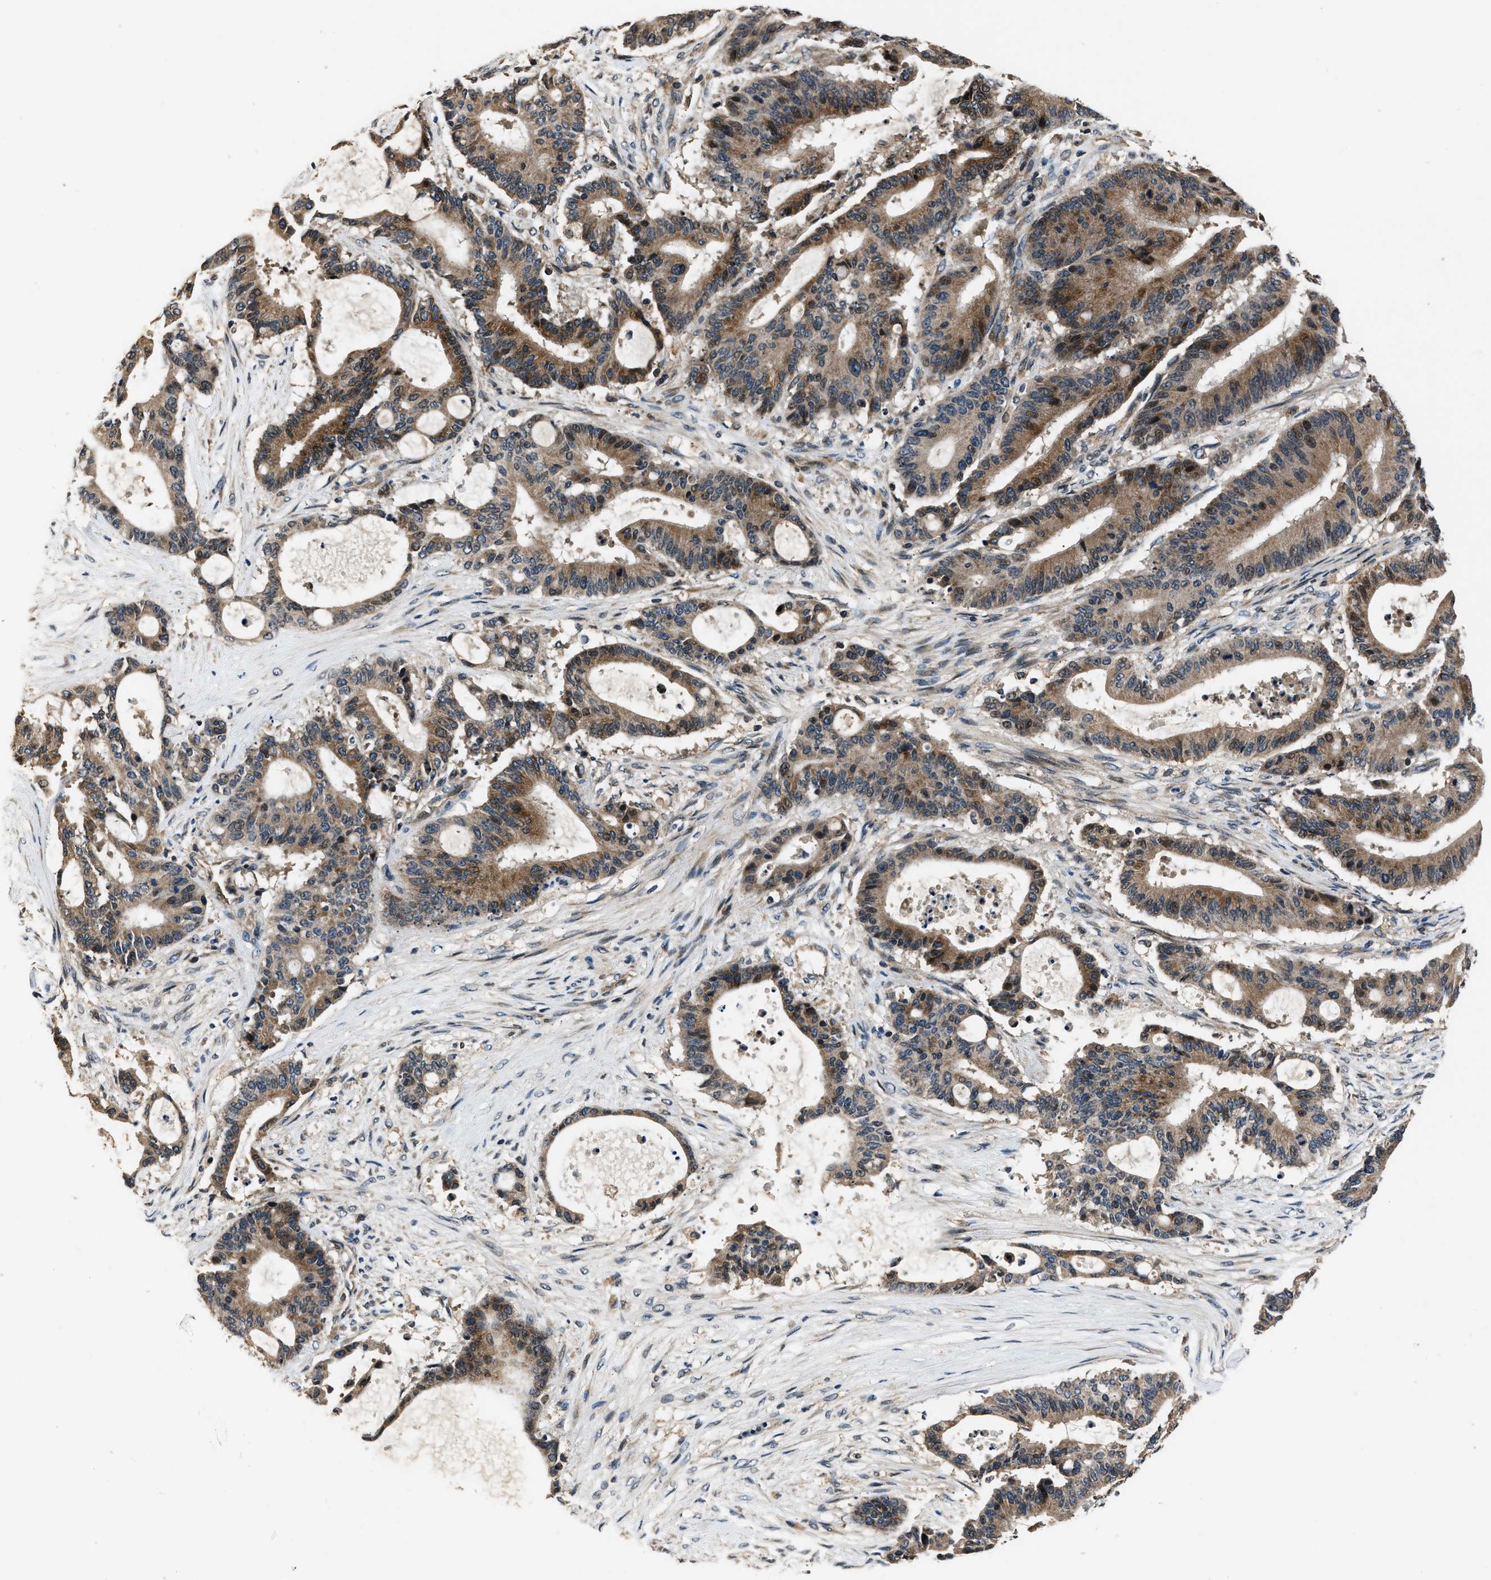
{"staining": {"intensity": "moderate", "quantity": ">75%", "location": "cytoplasmic/membranous"}, "tissue": "liver cancer", "cell_type": "Tumor cells", "image_type": "cancer", "snomed": [{"axis": "morphology", "description": "Cholangiocarcinoma"}, {"axis": "topography", "description": "Liver"}], "caption": "Brown immunohistochemical staining in human liver cancer (cholangiocarcinoma) demonstrates moderate cytoplasmic/membranous expression in approximately >75% of tumor cells. The protein is stained brown, and the nuclei are stained in blue (DAB (3,3'-diaminobenzidine) IHC with brightfield microscopy, high magnification).", "gene": "TNRC18", "patient": {"sex": "female", "age": 73}}